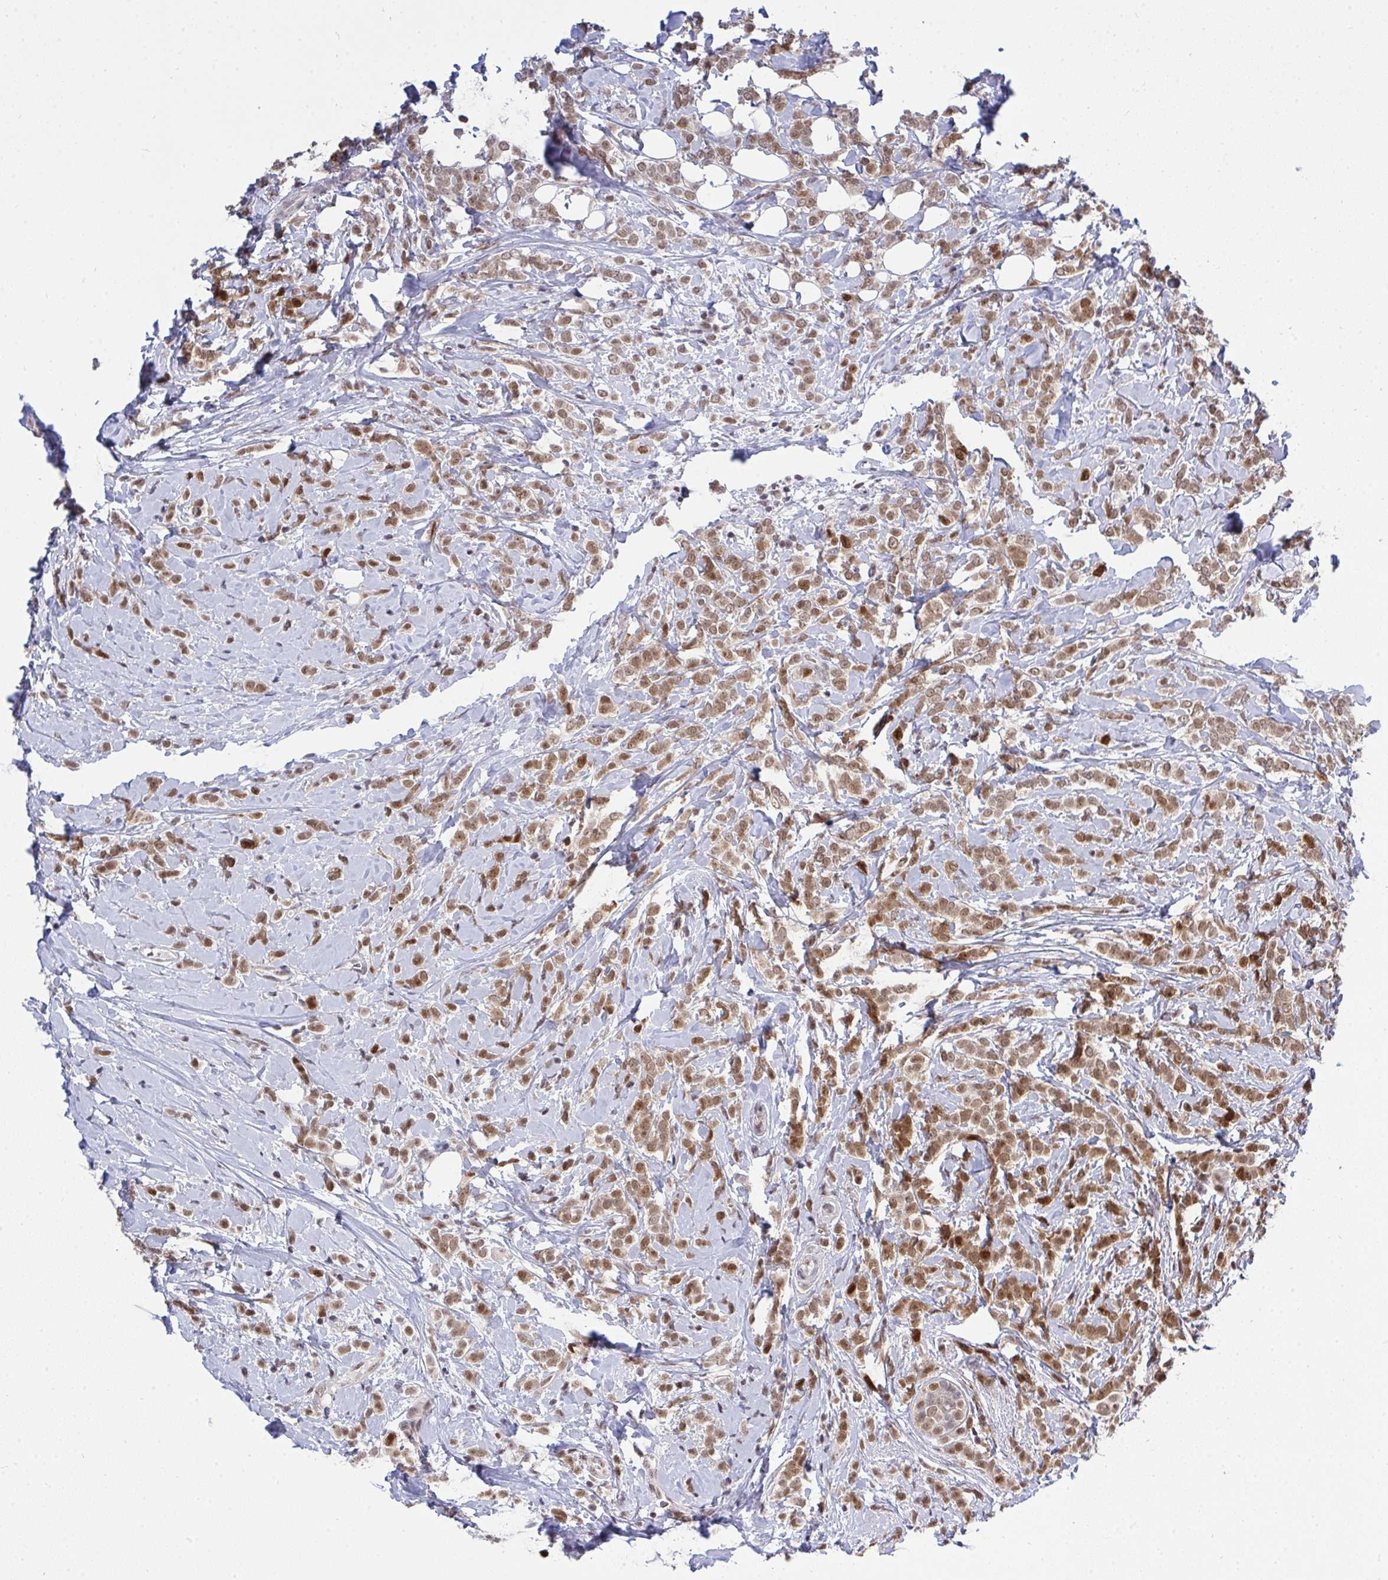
{"staining": {"intensity": "moderate", "quantity": ">75%", "location": "nuclear"}, "tissue": "breast cancer", "cell_type": "Tumor cells", "image_type": "cancer", "snomed": [{"axis": "morphology", "description": "Lobular carcinoma"}, {"axis": "topography", "description": "Breast"}], "caption": "Tumor cells show moderate nuclear expression in approximately >75% of cells in lobular carcinoma (breast).", "gene": "RFC4", "patient": {"sex": "female", "age": 49}}